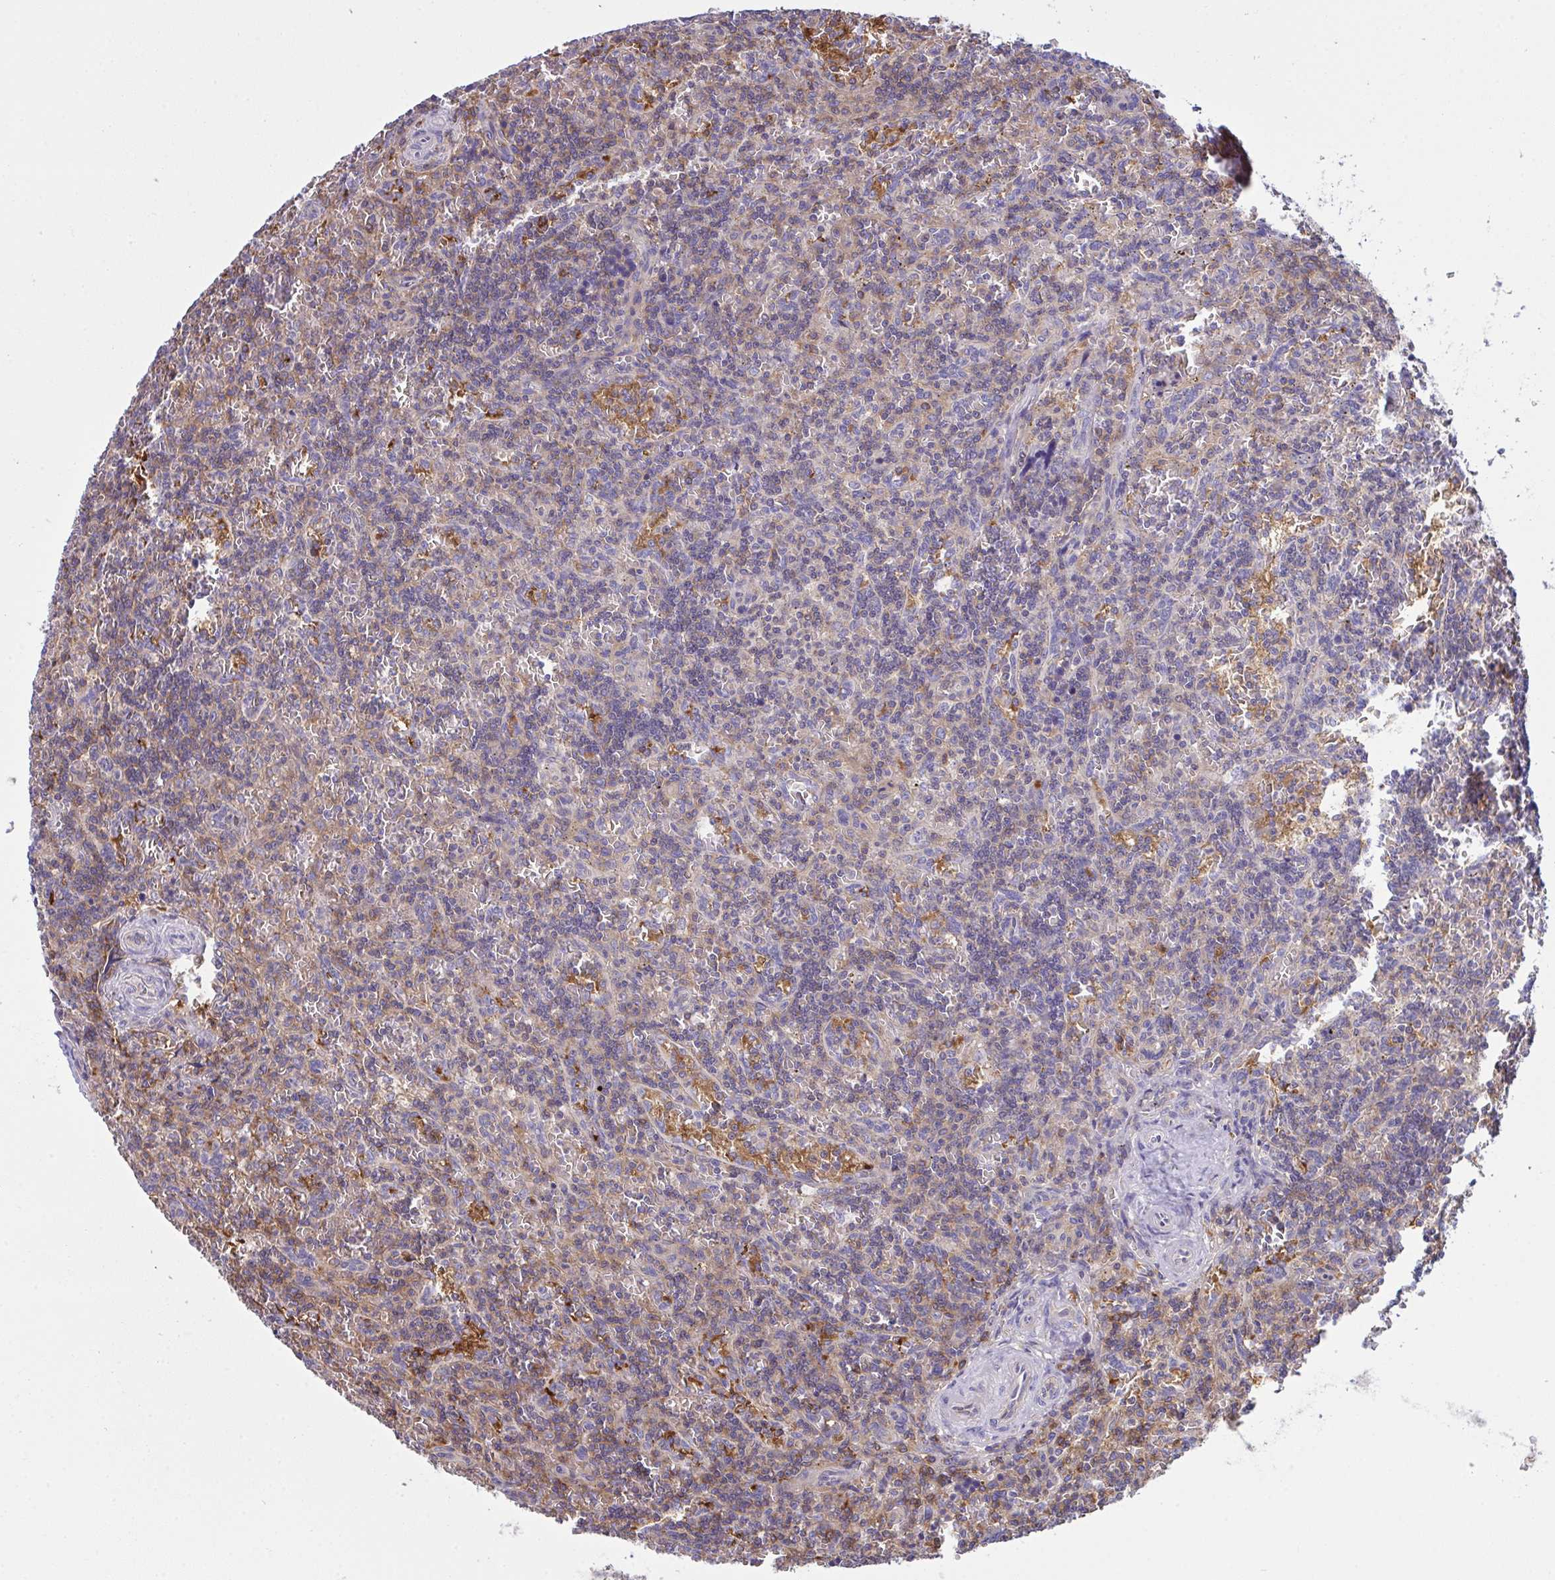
{"staining": {"intensity": "weak", "quantity": "25%-75%", "location": "cytoplasmic/membranous"}, "tissue": "lymphoma", "cell_type": "Tumor cells", "image_type": "cancer", "snomed": [{"axis": "morphology", "description": "Malignant lymphoma, non-Hodgkin's type, Low grade"}, {"axis": "topography", "description": "Spleen"}], "caption": "A brown stain highlights weak cytoplasmic/membranous staining of a protein in malignant lymphoma, non-Hodgkin's type (low-grade) tumor cells.", "gene": "TSC22D3", "patient": {"sex": "male", "age": 73}}